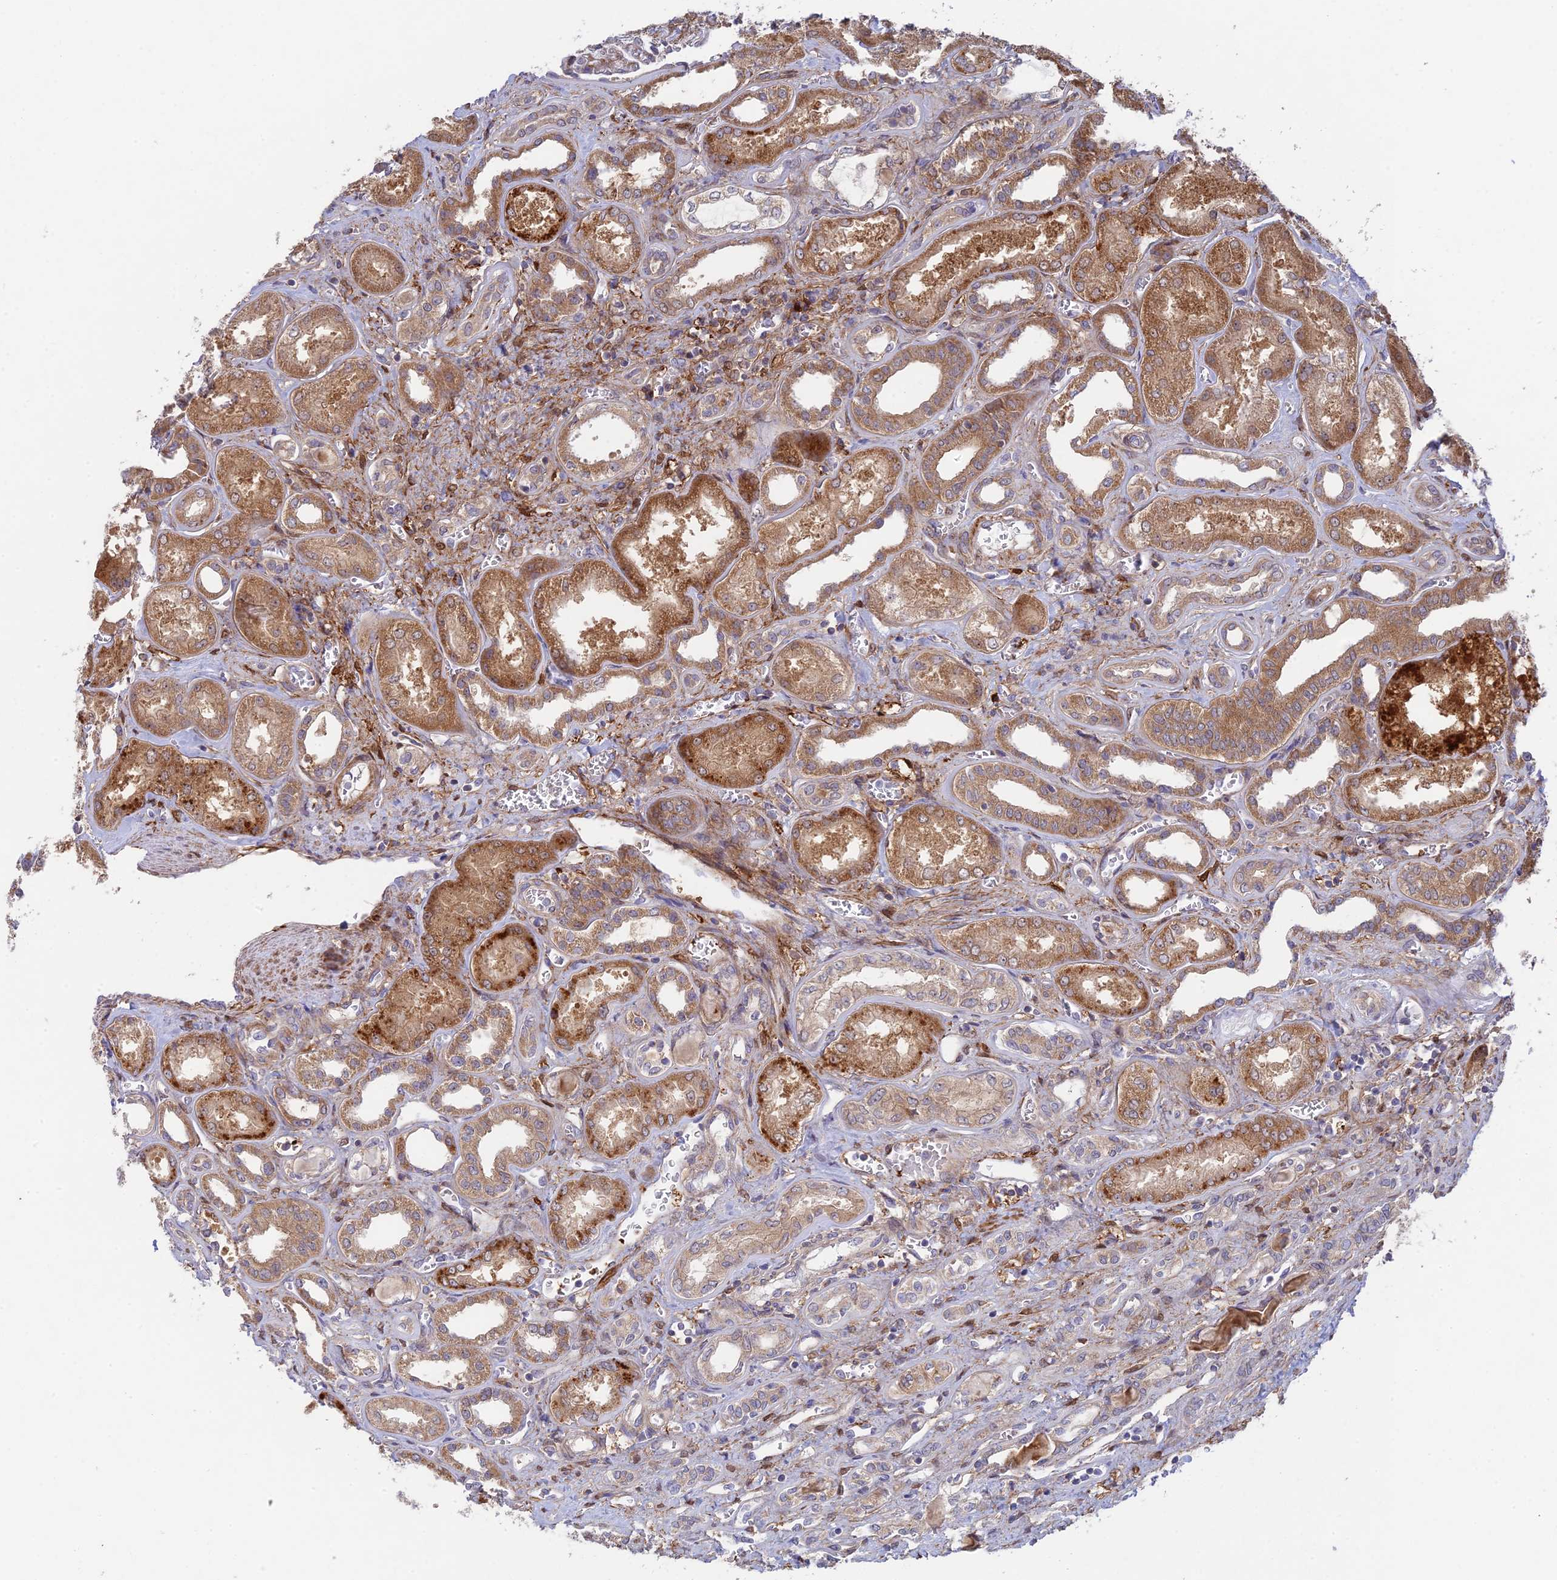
{"staining": {"intensity": "moderate", "quantity": "<25%", "location": "cytoplasmic/membranous"}, "tissue": "kidney", "cell_type": "Cells in glomeruli", "image_type": "normal", "snomed": [{"axis": "morphology", "description": "Normal tissue, NOS"}, {"axis": "morphology", "description": "Adenocarcinoma, NOS"}, {"axis": "topography", "description": "Kidney"}], "caption": "Moderate cytoplasmic/membranous positivity for a protein is seen in approximately <25% of cells in glomeruli of normal kidney using IHC.", "gene": "INCA1", "patient": {"sex": "female", "age": 68}}